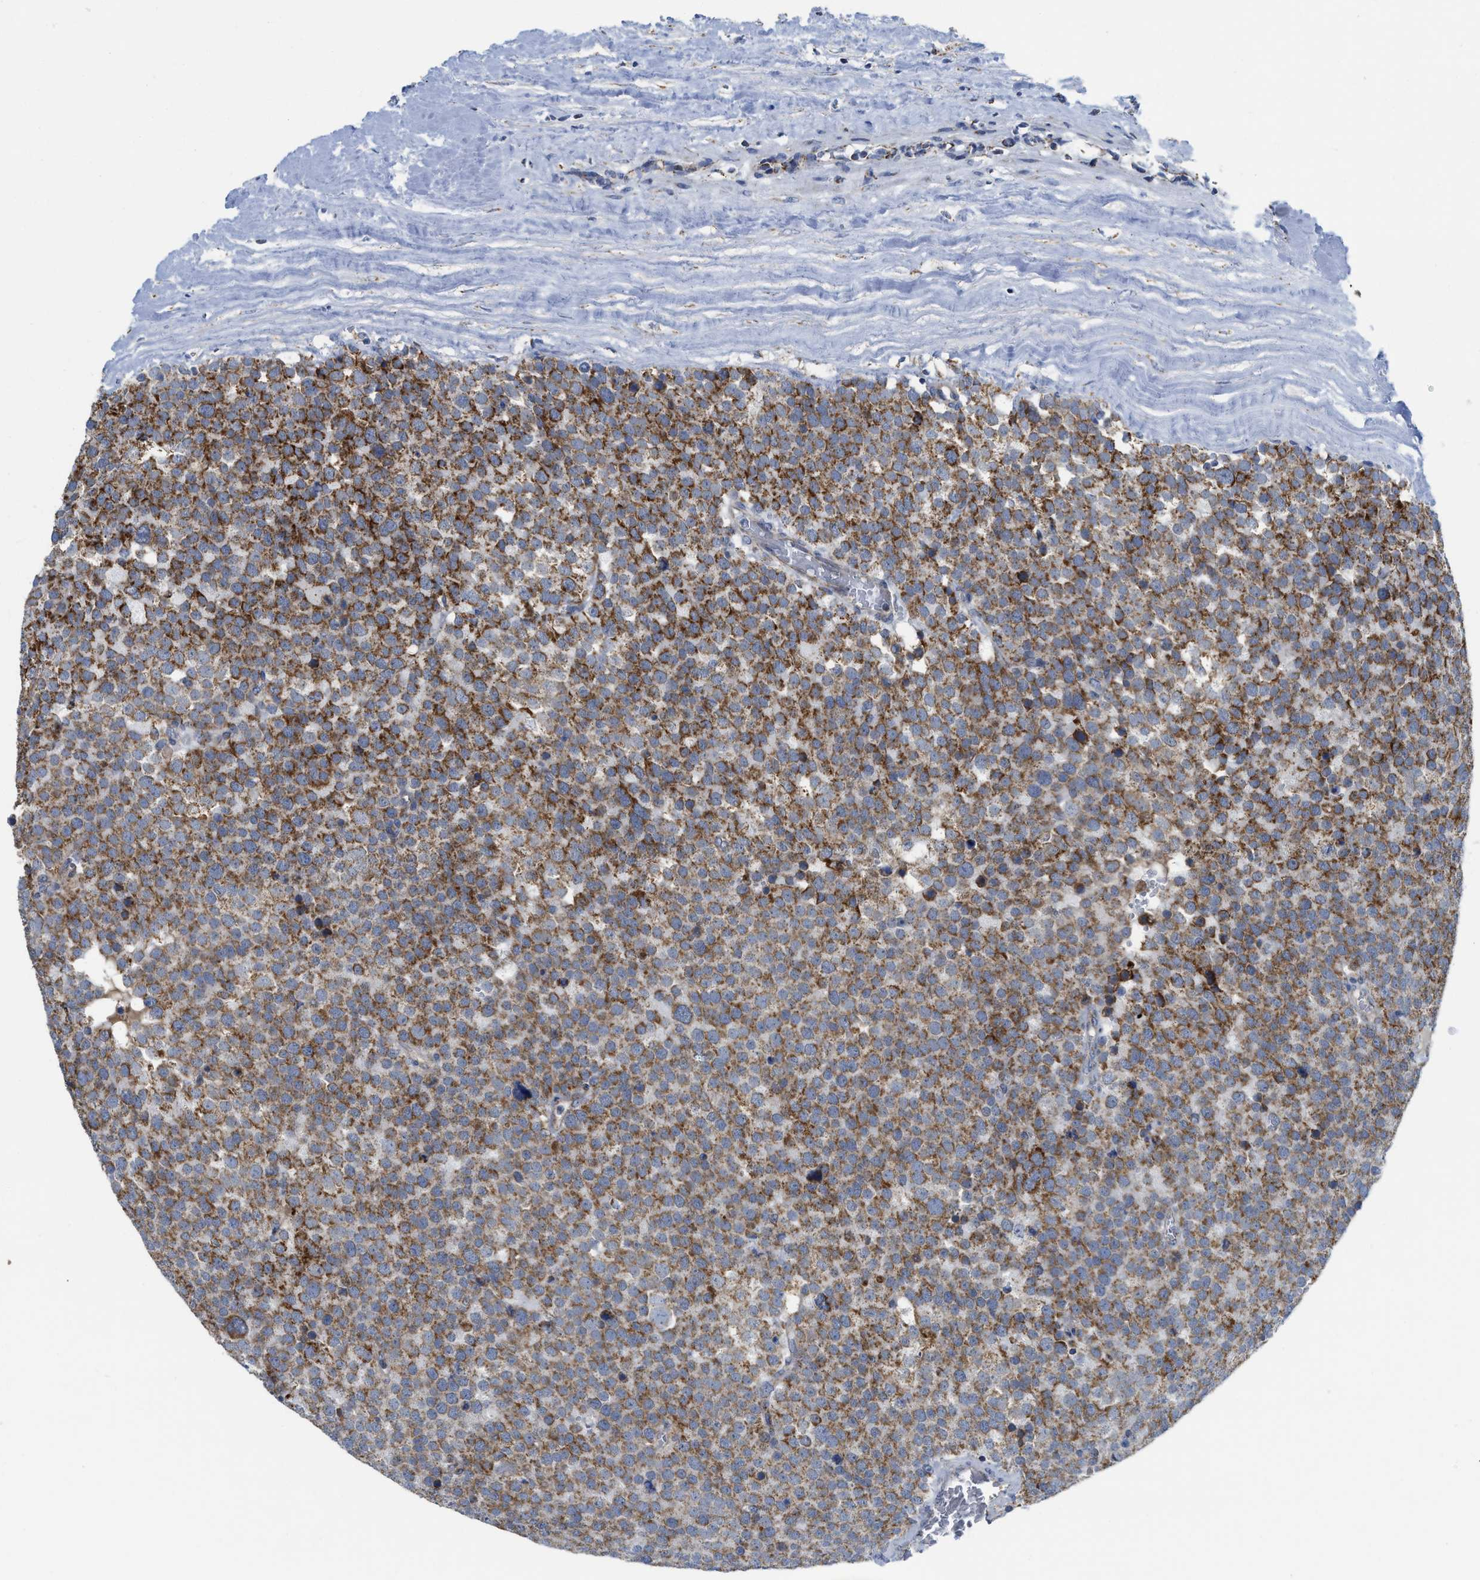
{"staining": {"intensity": "moderate", "quantity": ">75%", "location": "cytoplasmic/membranous"}, "tissue": "testis cancer", "cell_type": "Tumor cells", "image_type": "cancer", "snomed": [{"axis": "morphology", "description": "Normal tissue, NOS"}, {"axis": "morphology", "description": "Seminoma, NOS"}, {"axis": "topography", "description": "Testis"}], "caption": "Testis cancer tissue shows moderate cytoplasmic/membranous expression in about >75% of tumor cells, visualized by immunohistochemistry. The staining was performed using DAB (3,3'-diaminobenzidine), with brown indicating positive protein expression. Nuclei are stained blue with hematoxylin.", "gene": "GATD3", "patient": {"sex": "male", "age": 71}}